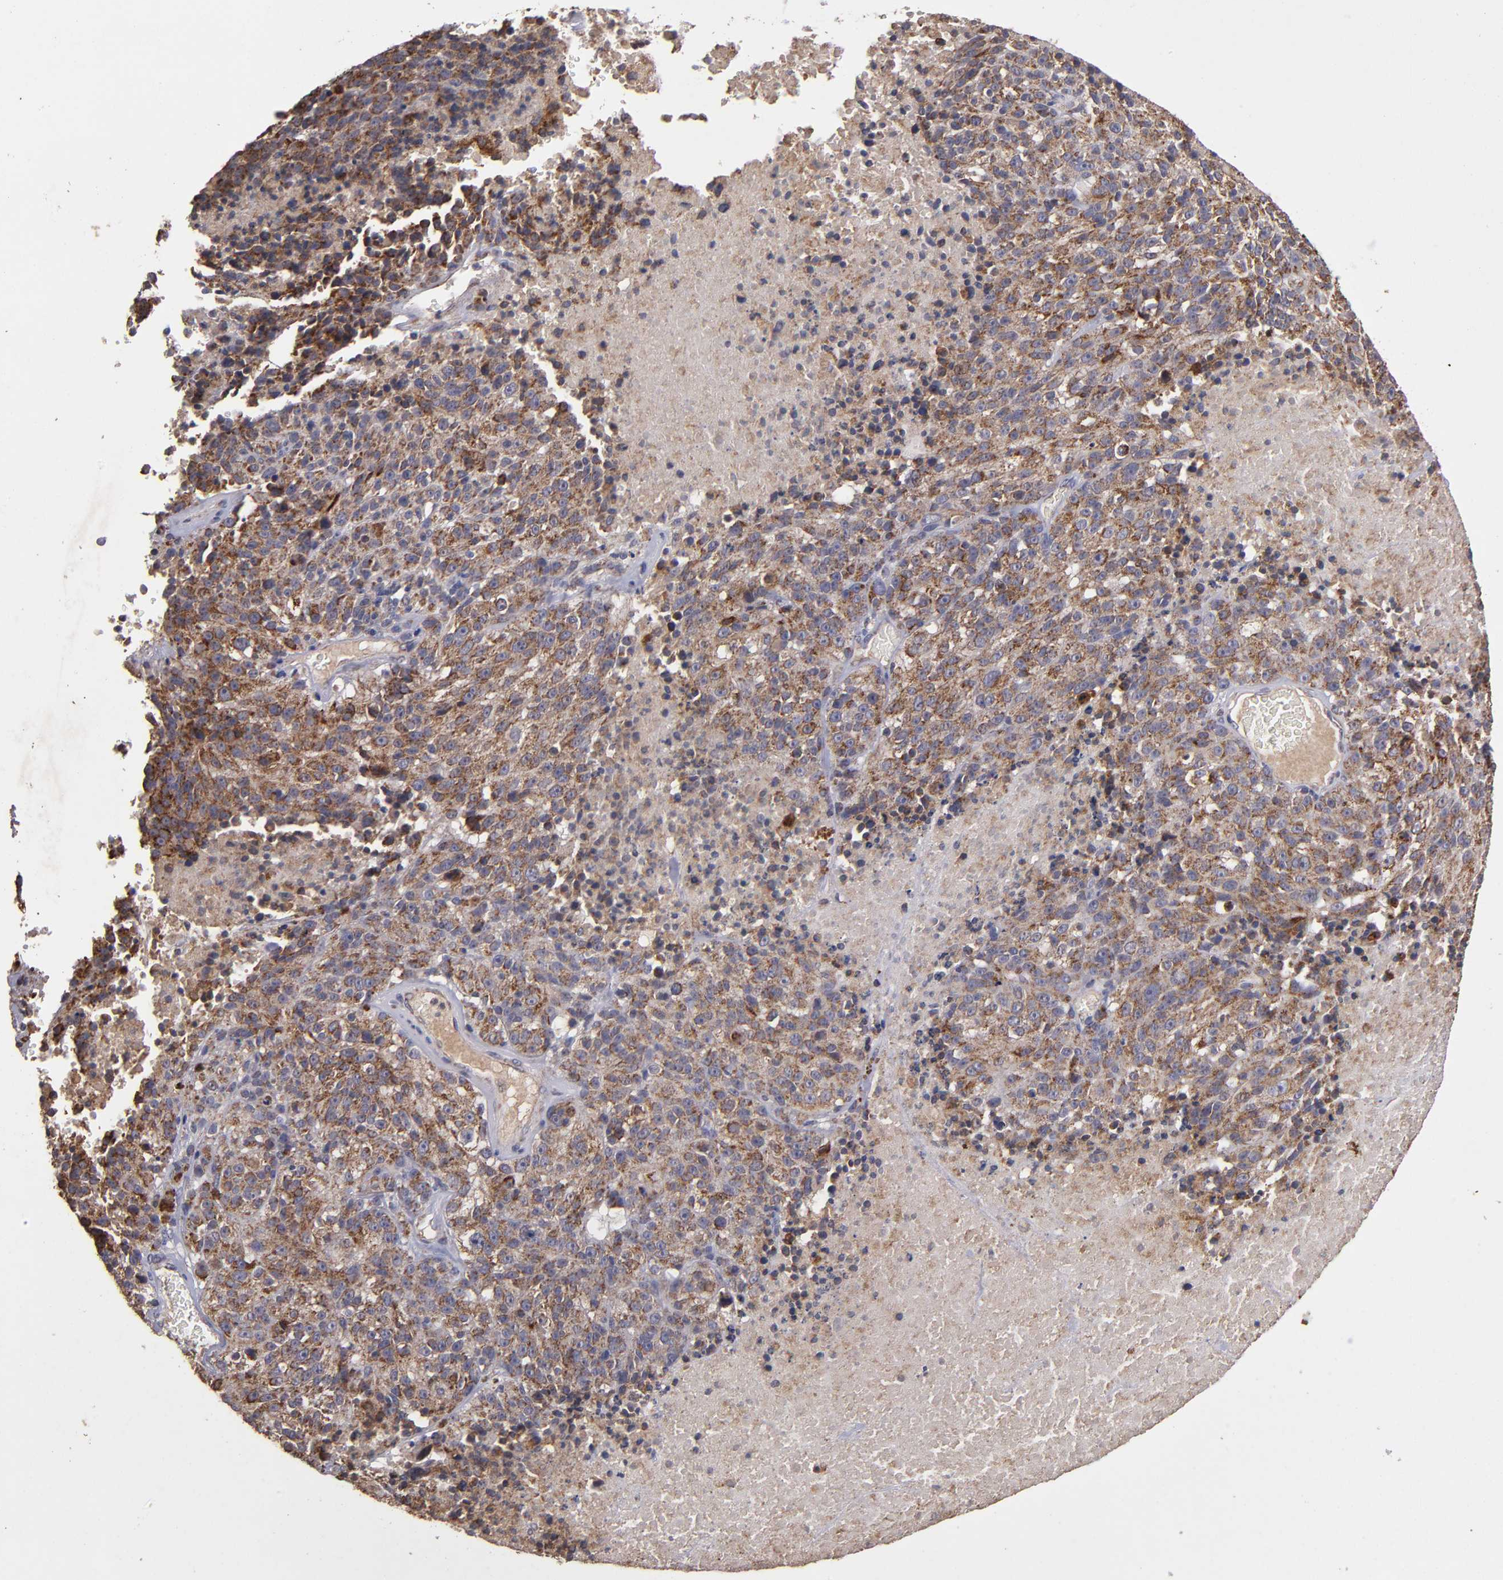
{"staining": {"intensity": "moderate", "quantity": ">75%", "location": "cytoplasmic/membranous"}, "tissue": "melanoma", "cell_type": "Tumor cells", "image_type": "cancer", "snomed": [{"axis": "morphology", "description": "Malignant melanoma, Metastatic site"}, {"axis": "topography", "description": "Cerebral cortex"}], "caption": "High-power microscopy captured an IHC image of malignant melanoma (metastatic site), revealing moderate cytoplasmic/membranous positivity in approximately >75% of tumor cells. Immunohistochemistry stains the protein in brown and the nuclei are stained blue.", "gene": "TIMM9", "patient": {"sex": "female", "age": 52}}